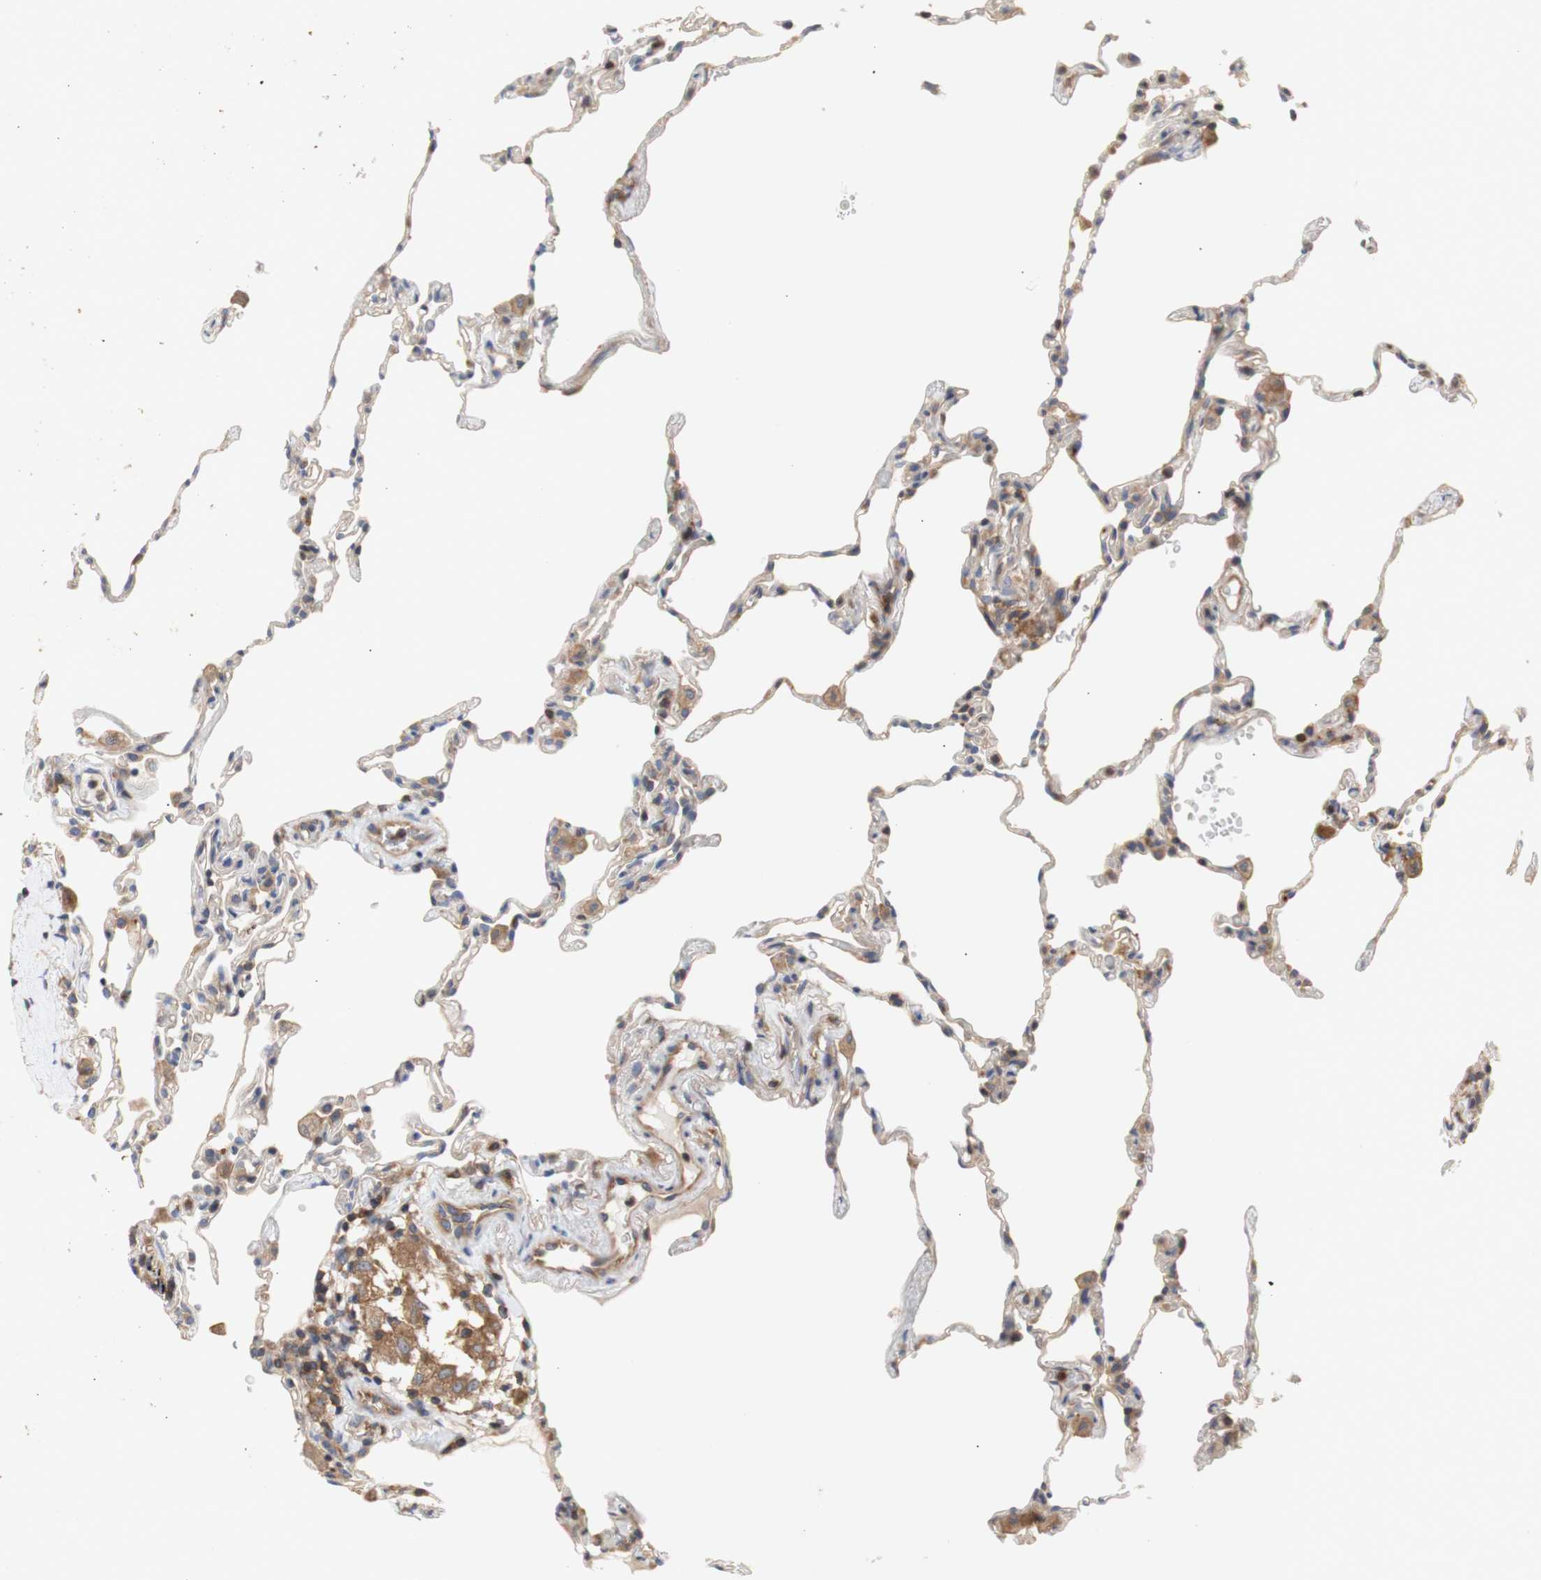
{"staining": {"intensity": "weak", "quantity": "25%-75%", "location": "cytoplasmic/membranous"}, "tissue": "lung", "cell_type": "Alveolar cells", "image_type": "normal", "snomed": [{"axis": "morphology", "description": "Normal tissue, NOS"}, {"axis": "topography", "description": "Lung"}], "caption": "A low amount of weak cytoplasmic/membranous positivity is seen in about 25%-75% of alveolar cells in normal lung. Using DAB (3,3'-diaminobenzidine) (brown) and hematoxylin (blue) stains, captured at high magnification using brightfield microscopy.", "gene": "IKBKG", "patient": {"sex": "male", "age": 59}}